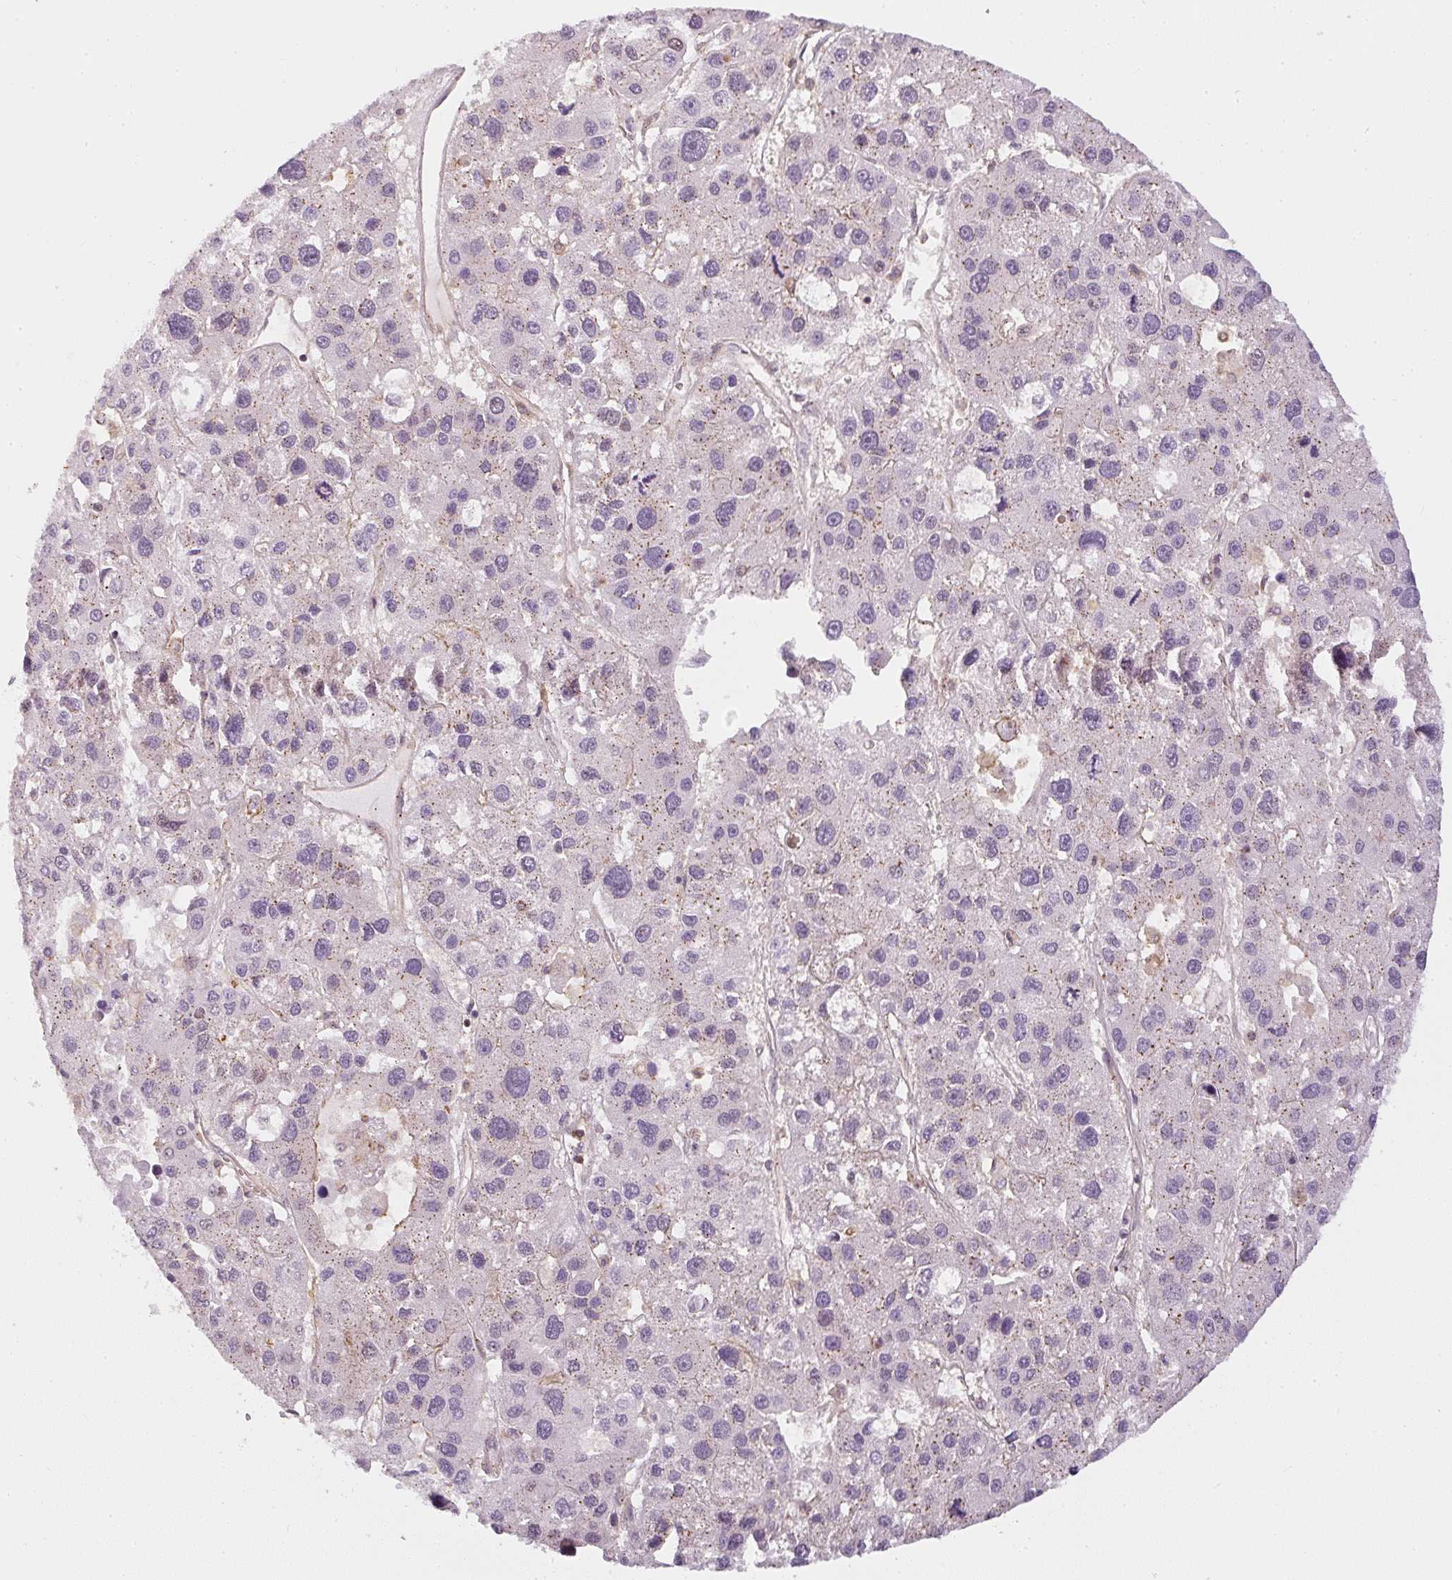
{"staining": {"intensity": "moderate", "quantity": "25%-75%", "location": "cytoplasmic/membranous"}, "tissue": "liver cancer", "cell_type": "Tumor cells", "image_type": "cancer", "snomed": [{"axis": "morphology", "description": "Carcinoma, Hepatocellular, NOS"}, {"axis": "topography", "description": "Liver"}], "caption": "A high-resolution micrograph shows immunohistochemistry (IHC) staining of liver hepatocellular carcinoma, which demonstrates moderate cytoplasmic/membranous expression in about 25%-75% of tumor cells. (brown staining indicates protein expression, while blue staining denotes nuclei).", "gene": "SULF1", "patient": {"sex": "male", "age": 73}}